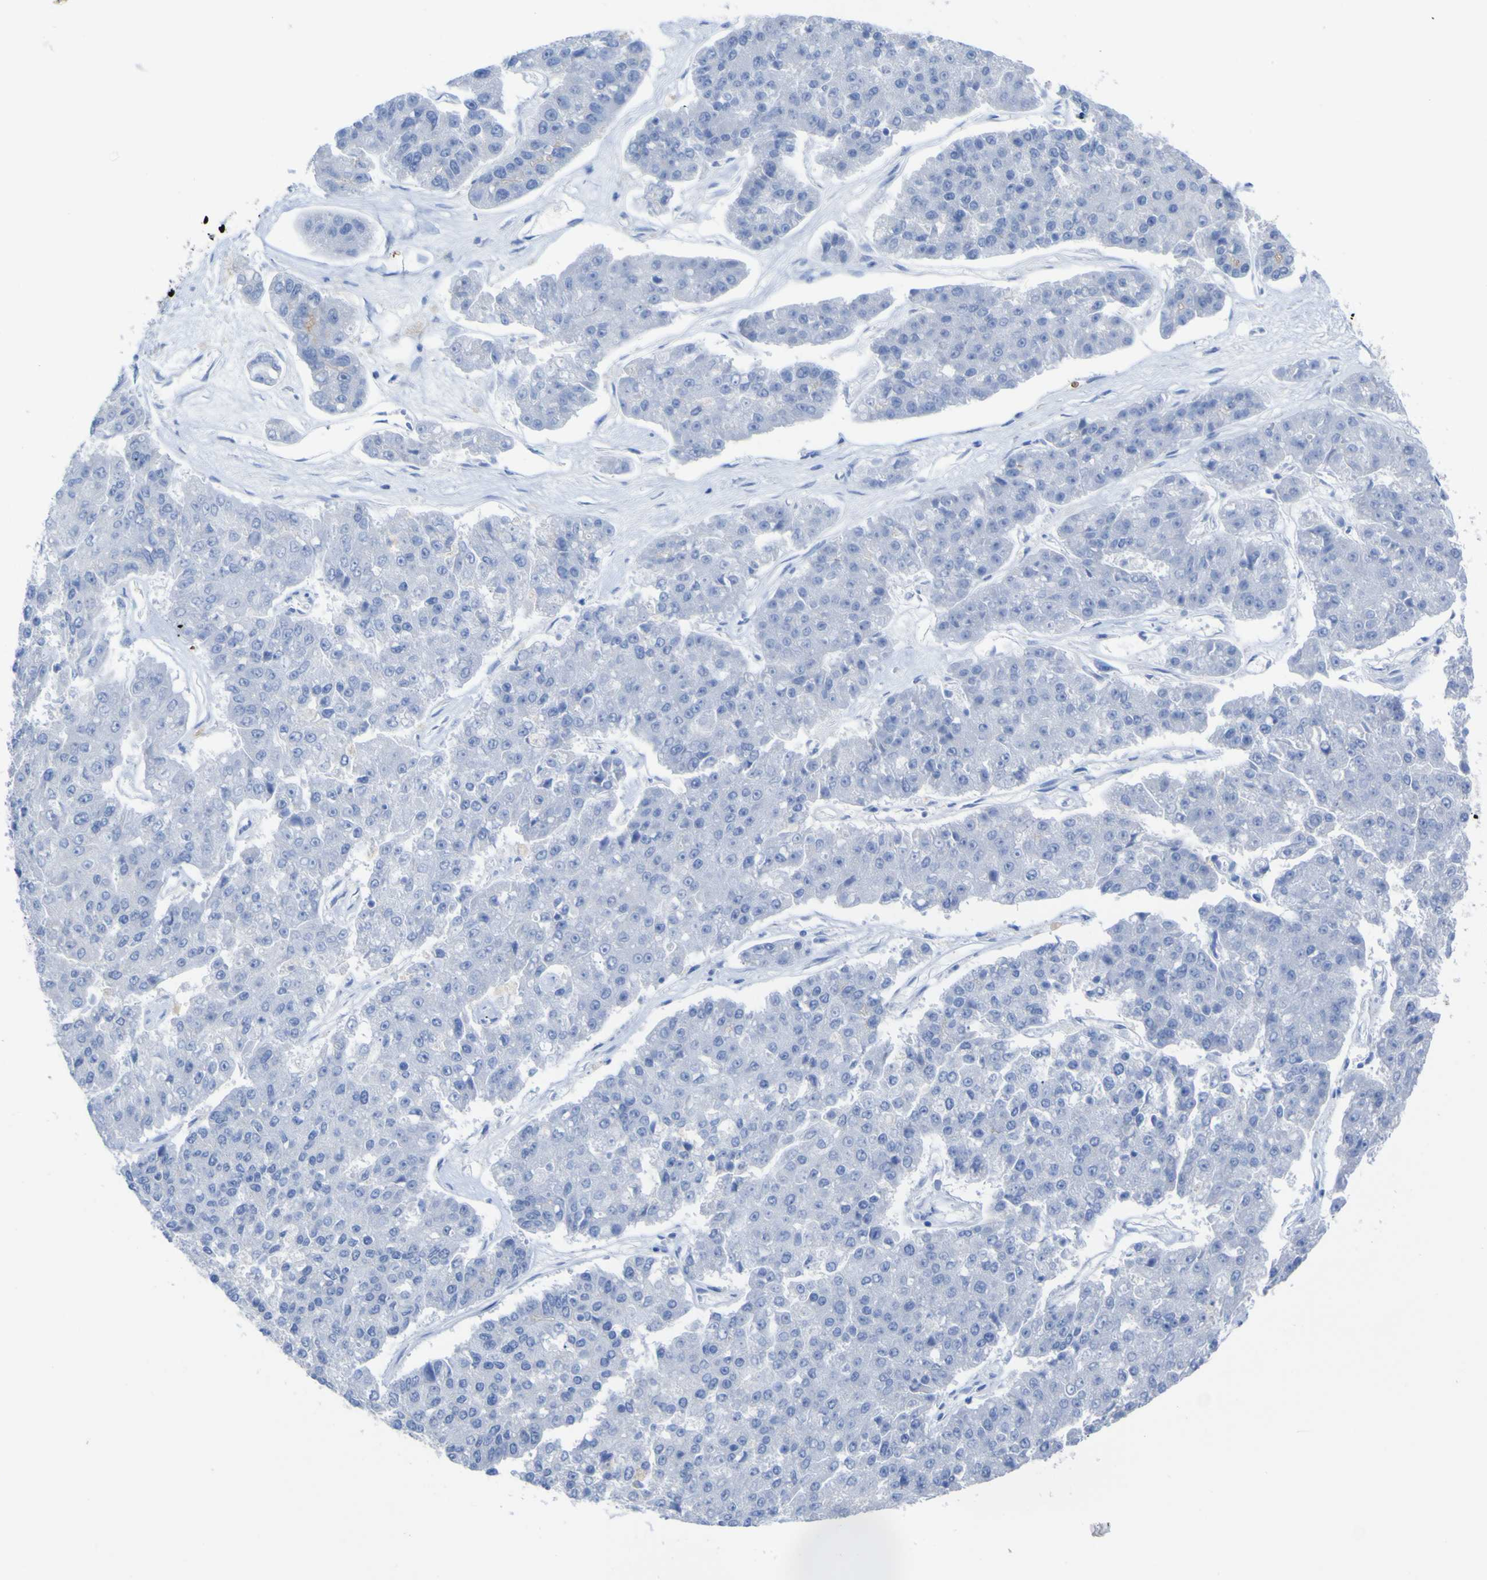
{"staining": {"intensity": "negative", "quantity": "none", "location": "none"}, "tissue": "pancreatic cancer", "cell_type": "Tumor cells", "image_type": "cancer", "snomed": [{"axis": "morphology", "description": "Adenocarcinoma, NOS"}, {"axis": "topography", "description": "Pancreas"}], "caption": "This is a image of IHC staining of pancreatic adenocarcinoma, which shows no expression in tumor cells.", "gene": "GCM1", "patient": {"sex": "male", "age": 50}}